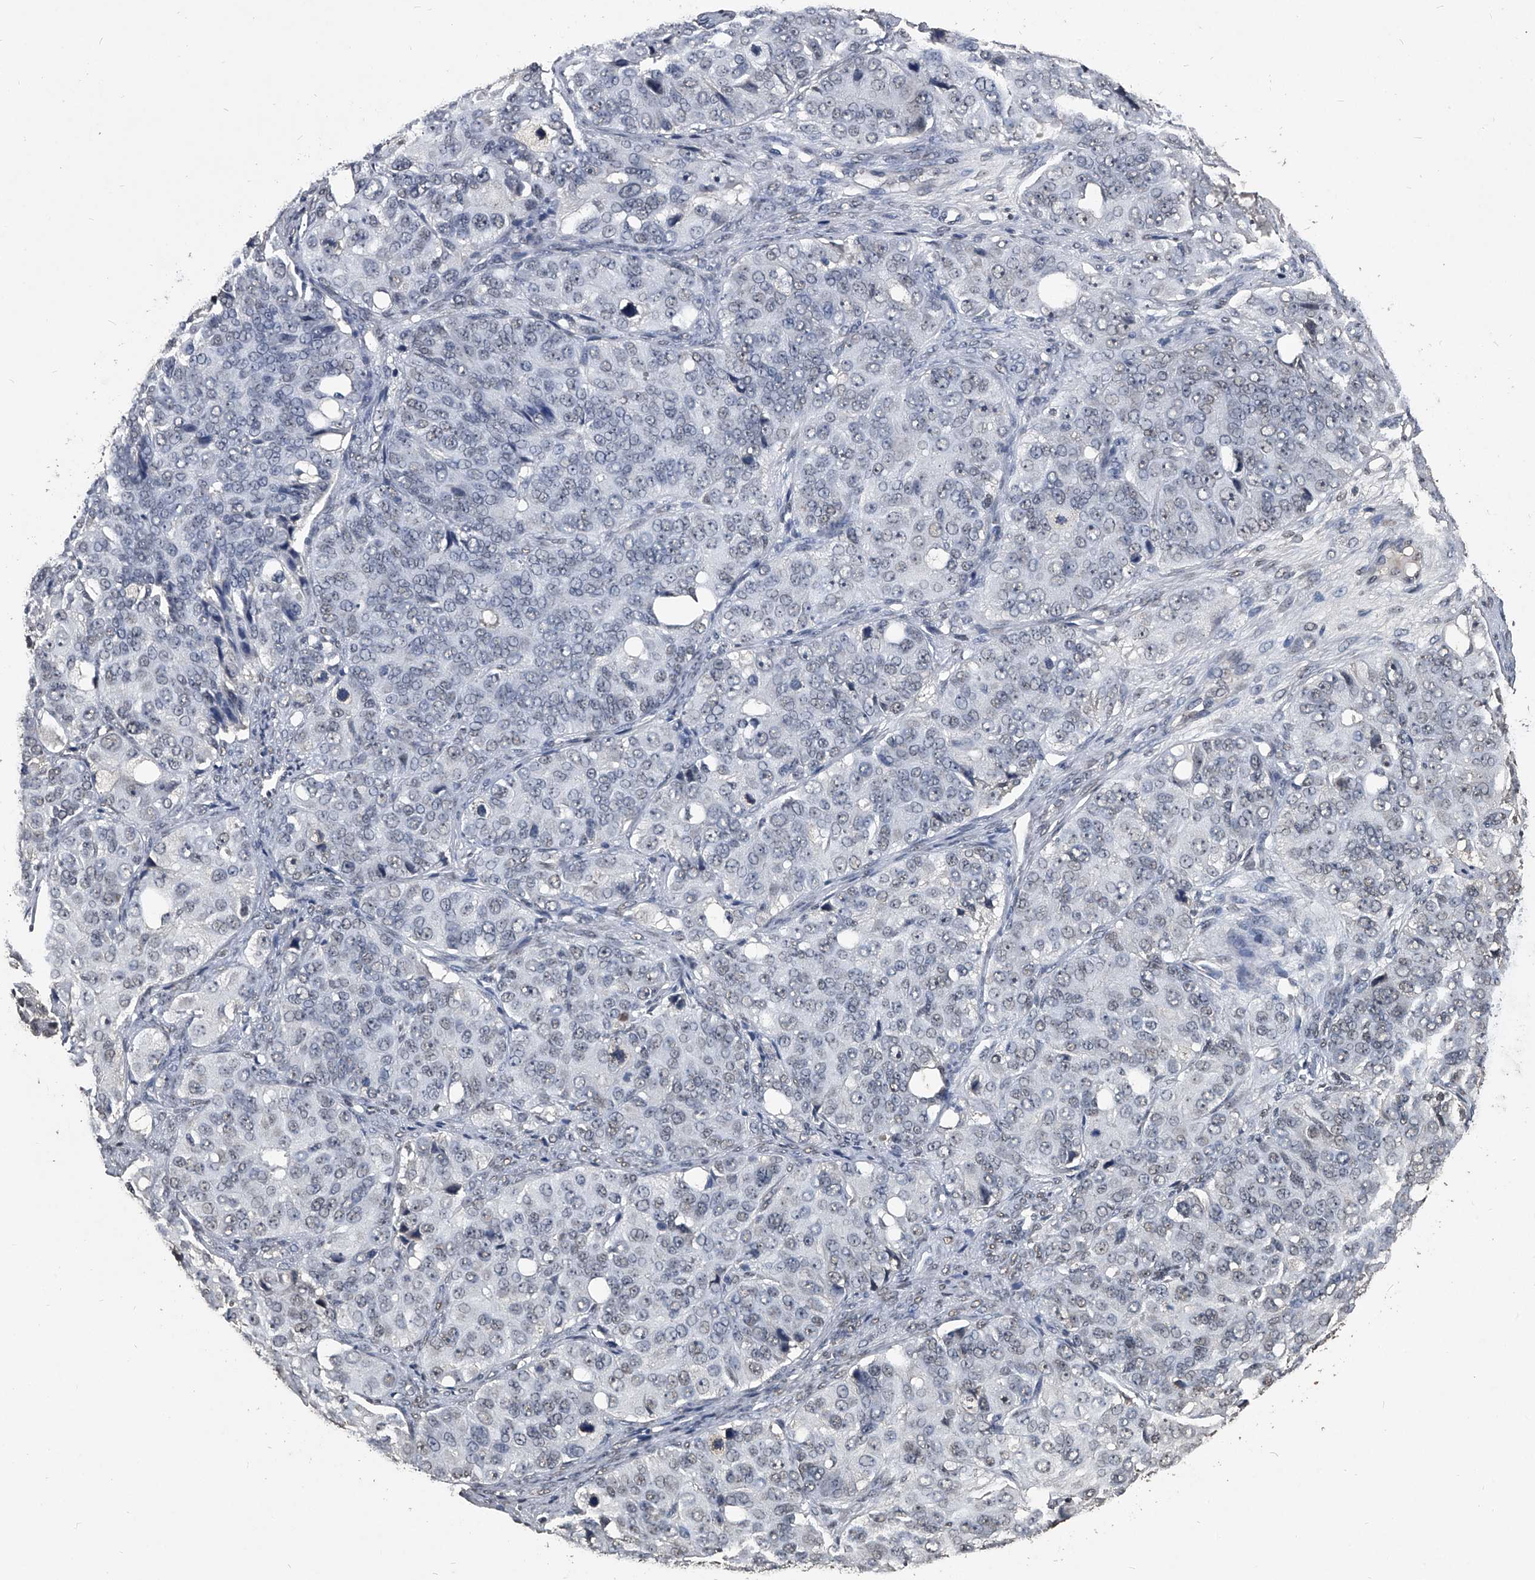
{"staining": {"intensity": "negative", "quantity": "none", "location": "none"}, "tissue": "ovarian cancer", "cell_type": "Tumor cells", "image_type": "cancer", "snomed": [{"axis": "morphology", "description": "Carcinoma, endometroid"}, {"axis": "topography", "description": "Ovary"}], "caption": "Ovarian cancer was stained to show a protein in brown. There is no significant positivity in tumor cells.", "gene": "MATR3", "patient": {"sex": "female", "age": 51}}